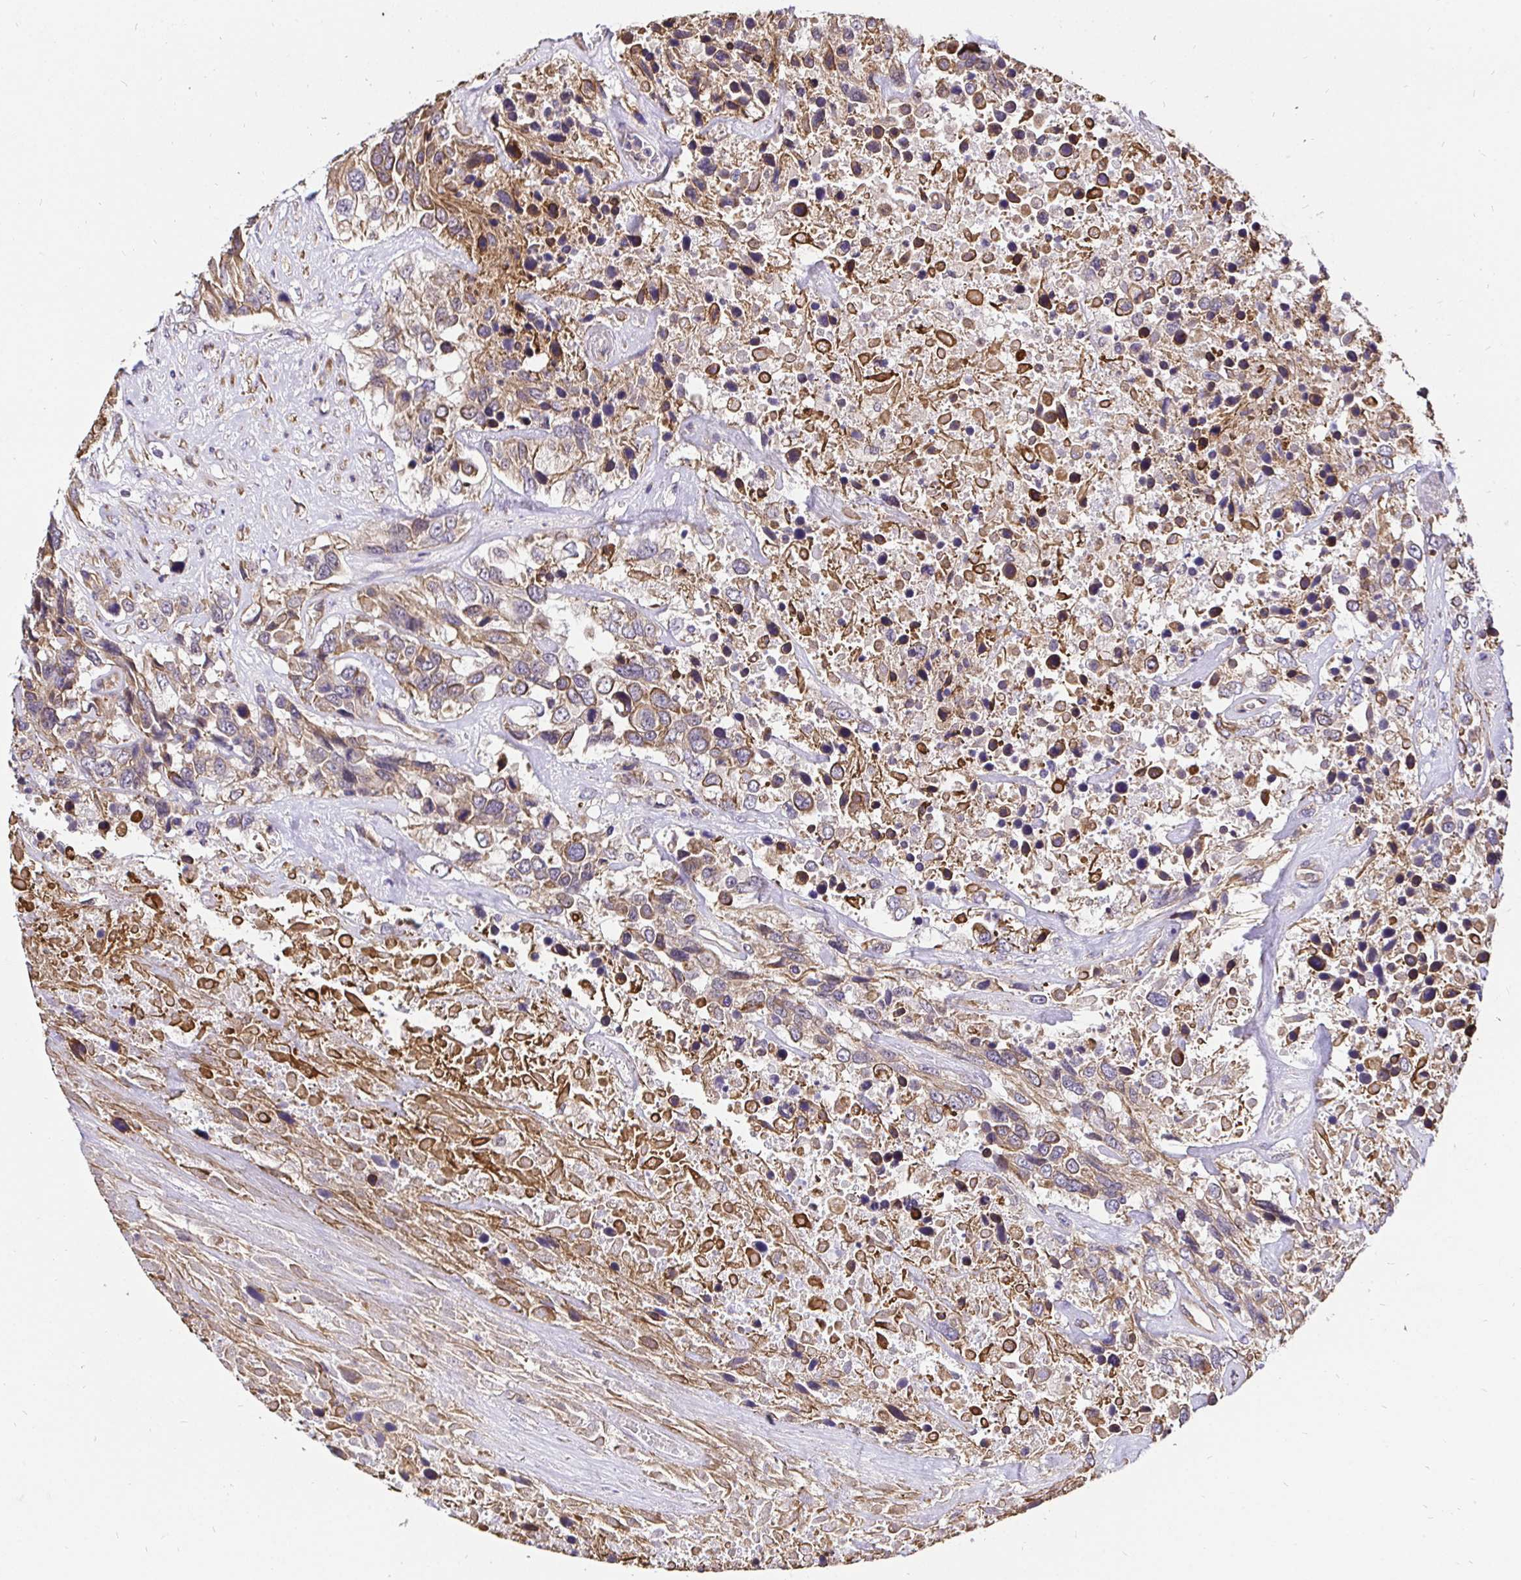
{"staining": {"intensity": "moderate", "quantity": "25%-75%", "location": "cytoplasmic/membranous"}, "tissue": "urothelial cancer", "cell_type": "Tumor cells", "image_type": "cancer", "snomed": [{"axis": "morphology", "description": "Urothelial carcinoma, High grade"}, {"axis": "topography", "description": "Urinary bladder"}], "caption": "Moderate cytoplasmic/membranous expression is appreciated in about 25%-75% of tumor cells in high-grade urothelial carcinoma. The staining was performed using DAB, with brown indicating positive protein expression. Nuclei are stained blue with hematoxylin.", "gene": "CCDC122", "patient": {"sex": "female", "age": 70}}